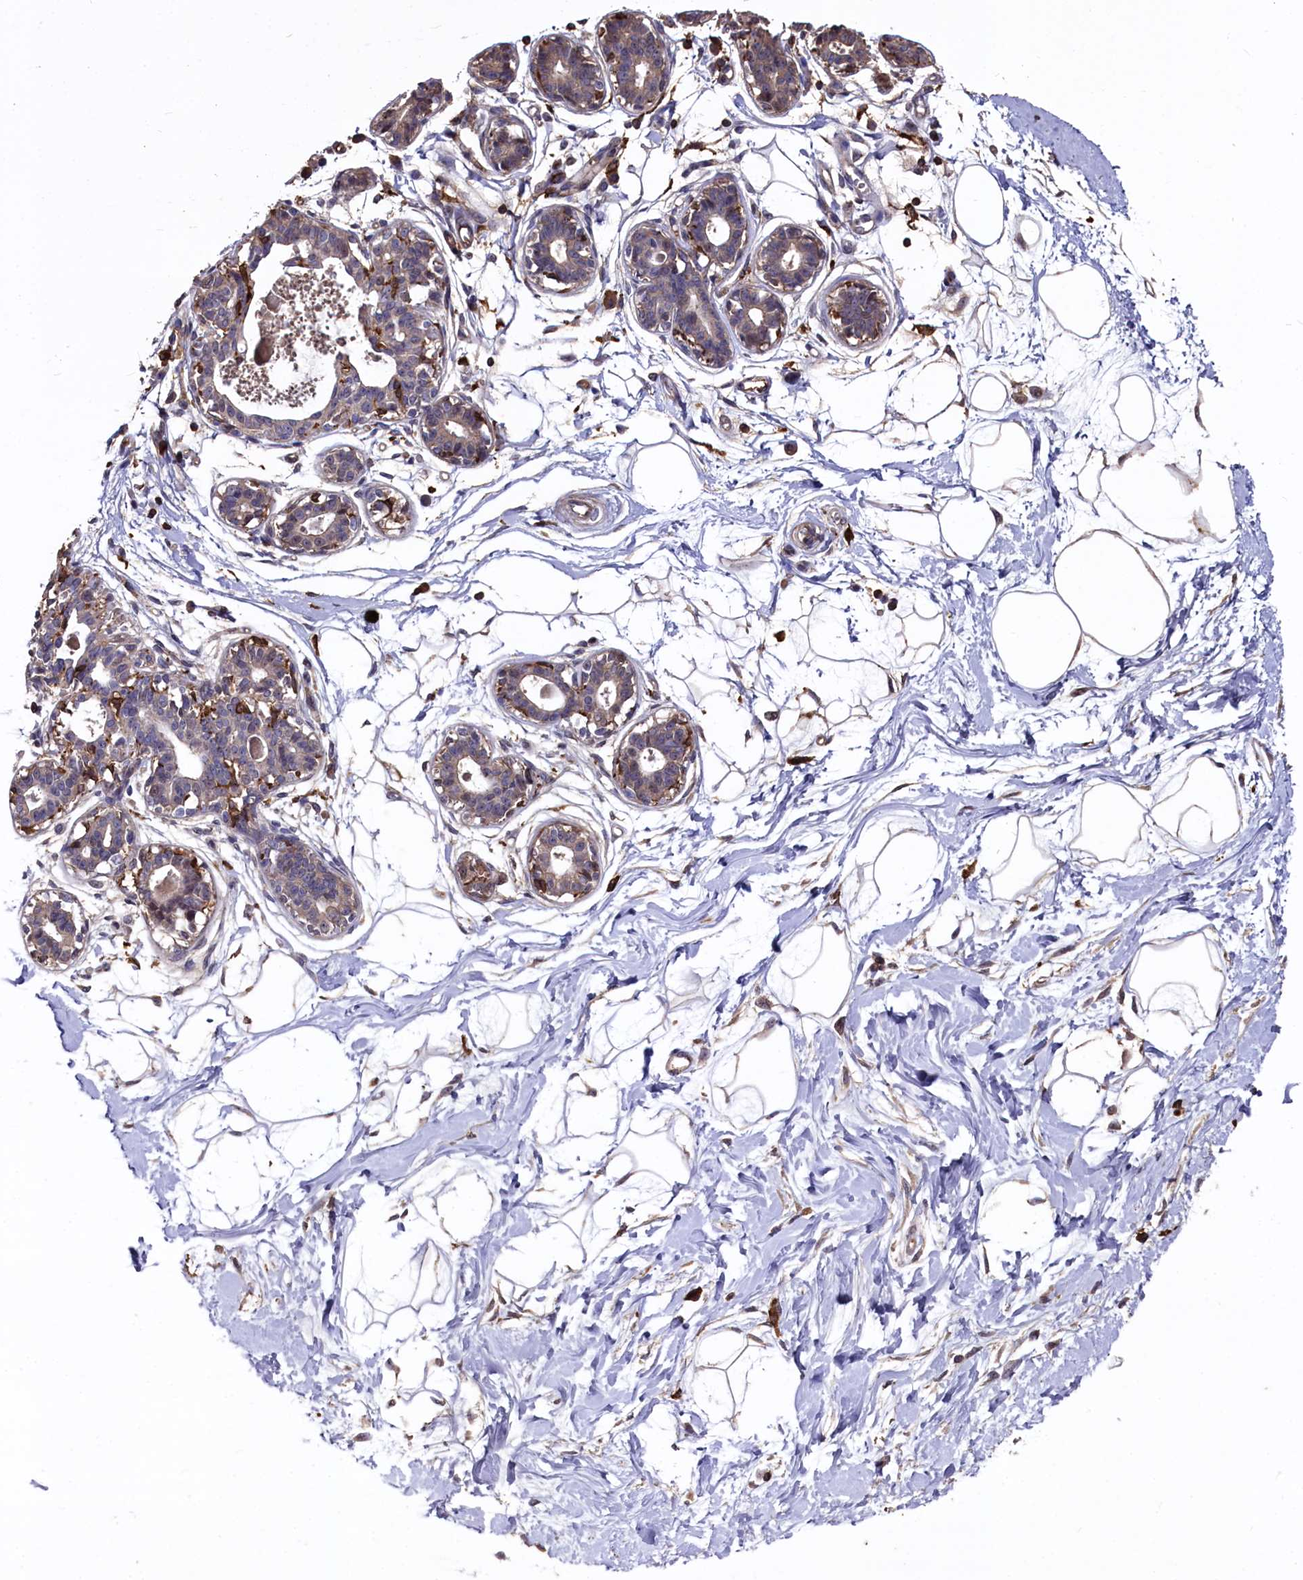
{"staining": {"intensity": "negative", "quantity": "none", "location": "none"}, "tissue": "breast", "cell_type": "Adipocytes", "image_type": "normal", "snomed": [{"axis": "morphology", "description": "Normal tissue, NOS"}, {"axis": "topography", "description": "Breast"}], "caption": "Breast stained for a protein using immunohistochemistry displays no staining adipocytes.", "gene": "PLEKHO2", "patient": {"sex": "female", "age": 45}}